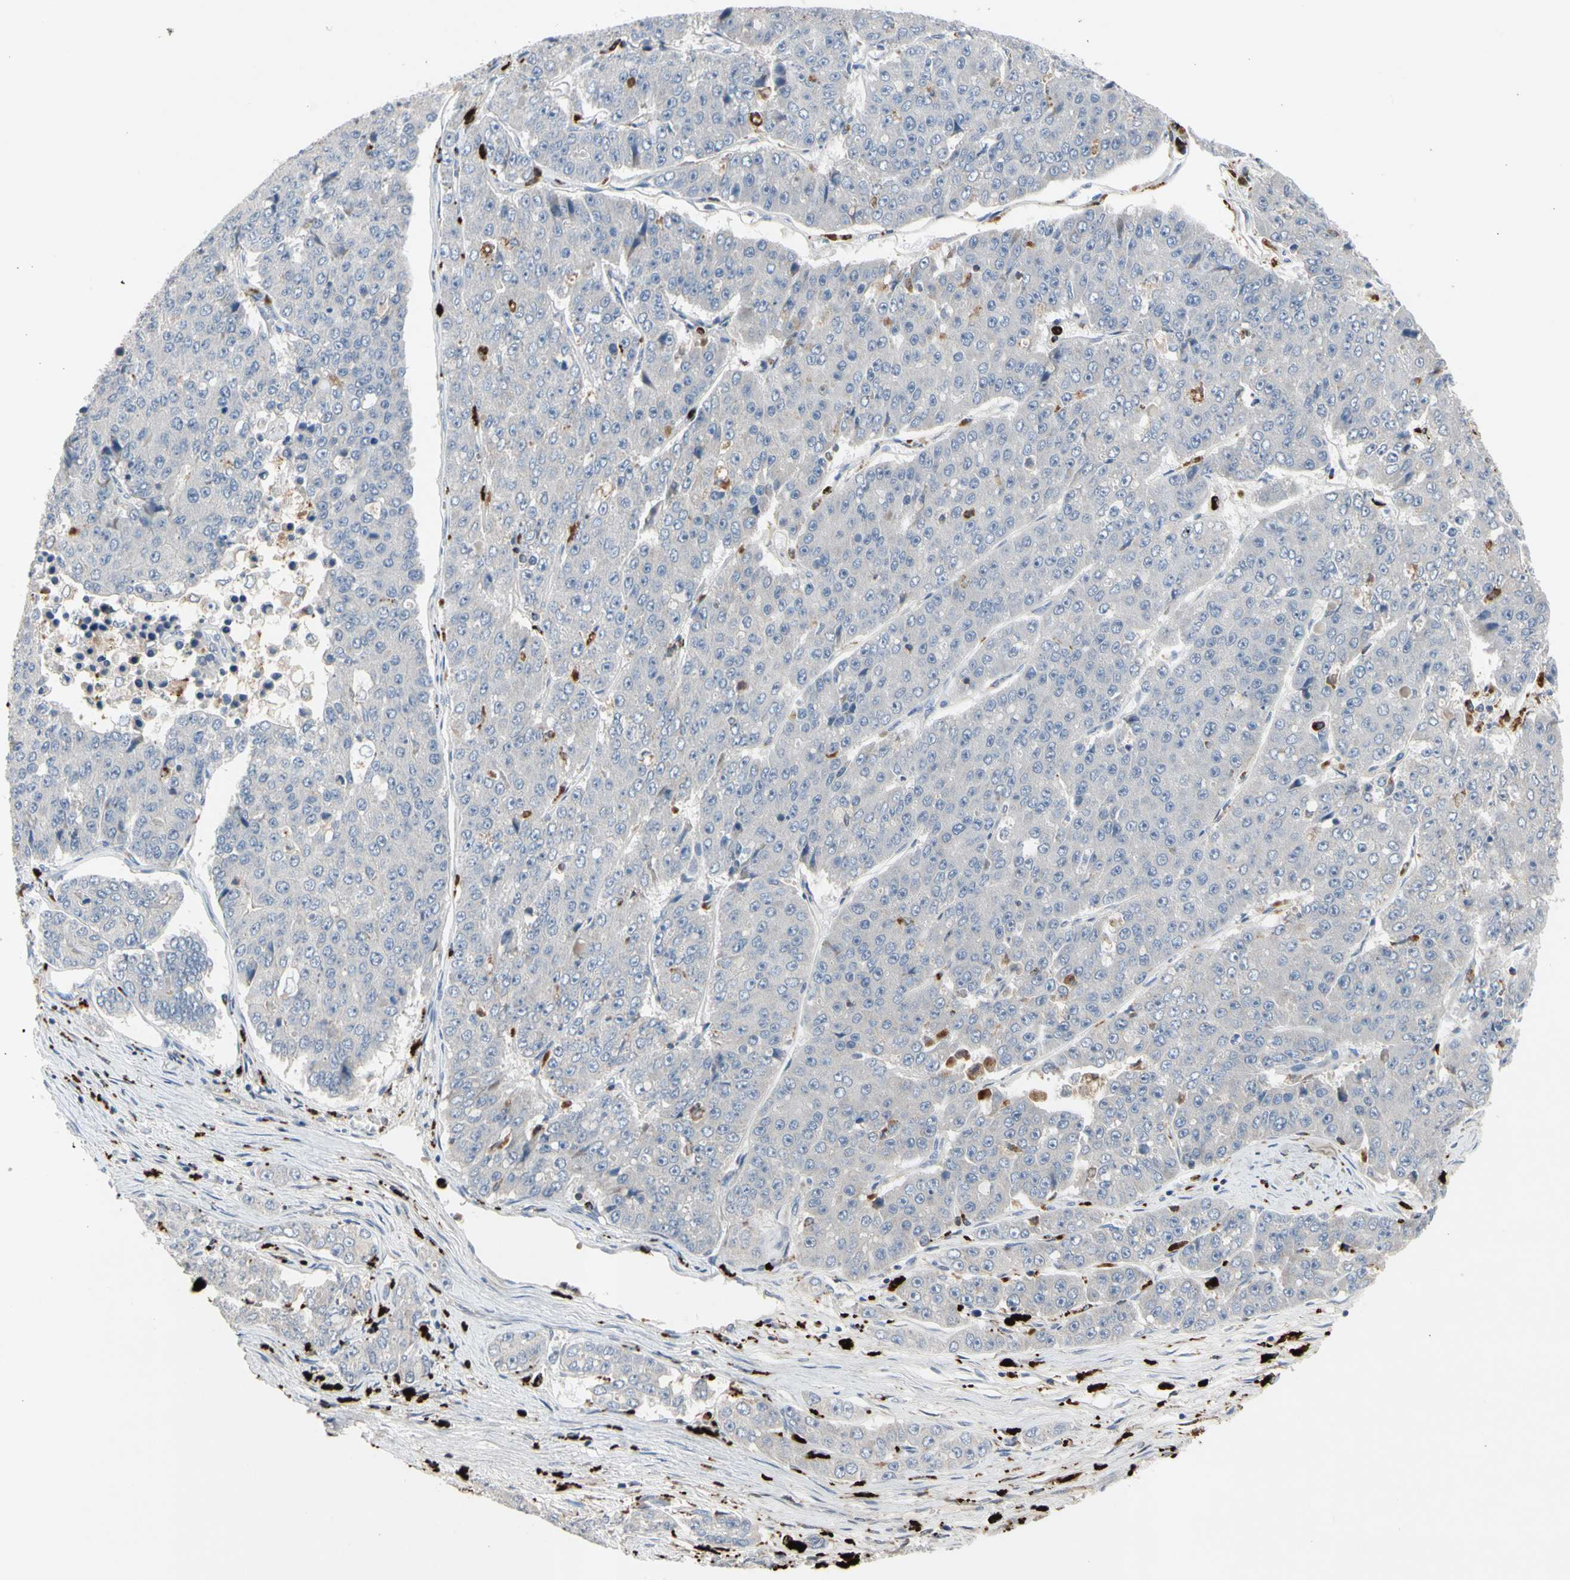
{"staining": {"intensity": "negative", "quantity": "none", "location": "none"}, "tissue": "pancreatic cancer", "cell_type": "Tumor cells", "image_type": "cancer", "snomed": [{"axis": "morphology", "description": "Adenocarcinoma, NOS"}, {"axis": "topography", "description": "Pancreas"}], "caption": "Tumor cells show no significant expression in adenocarcinoma (pancreatic).", "gene": "ADA2", "patient": {"sex": "male", "age": 50}}